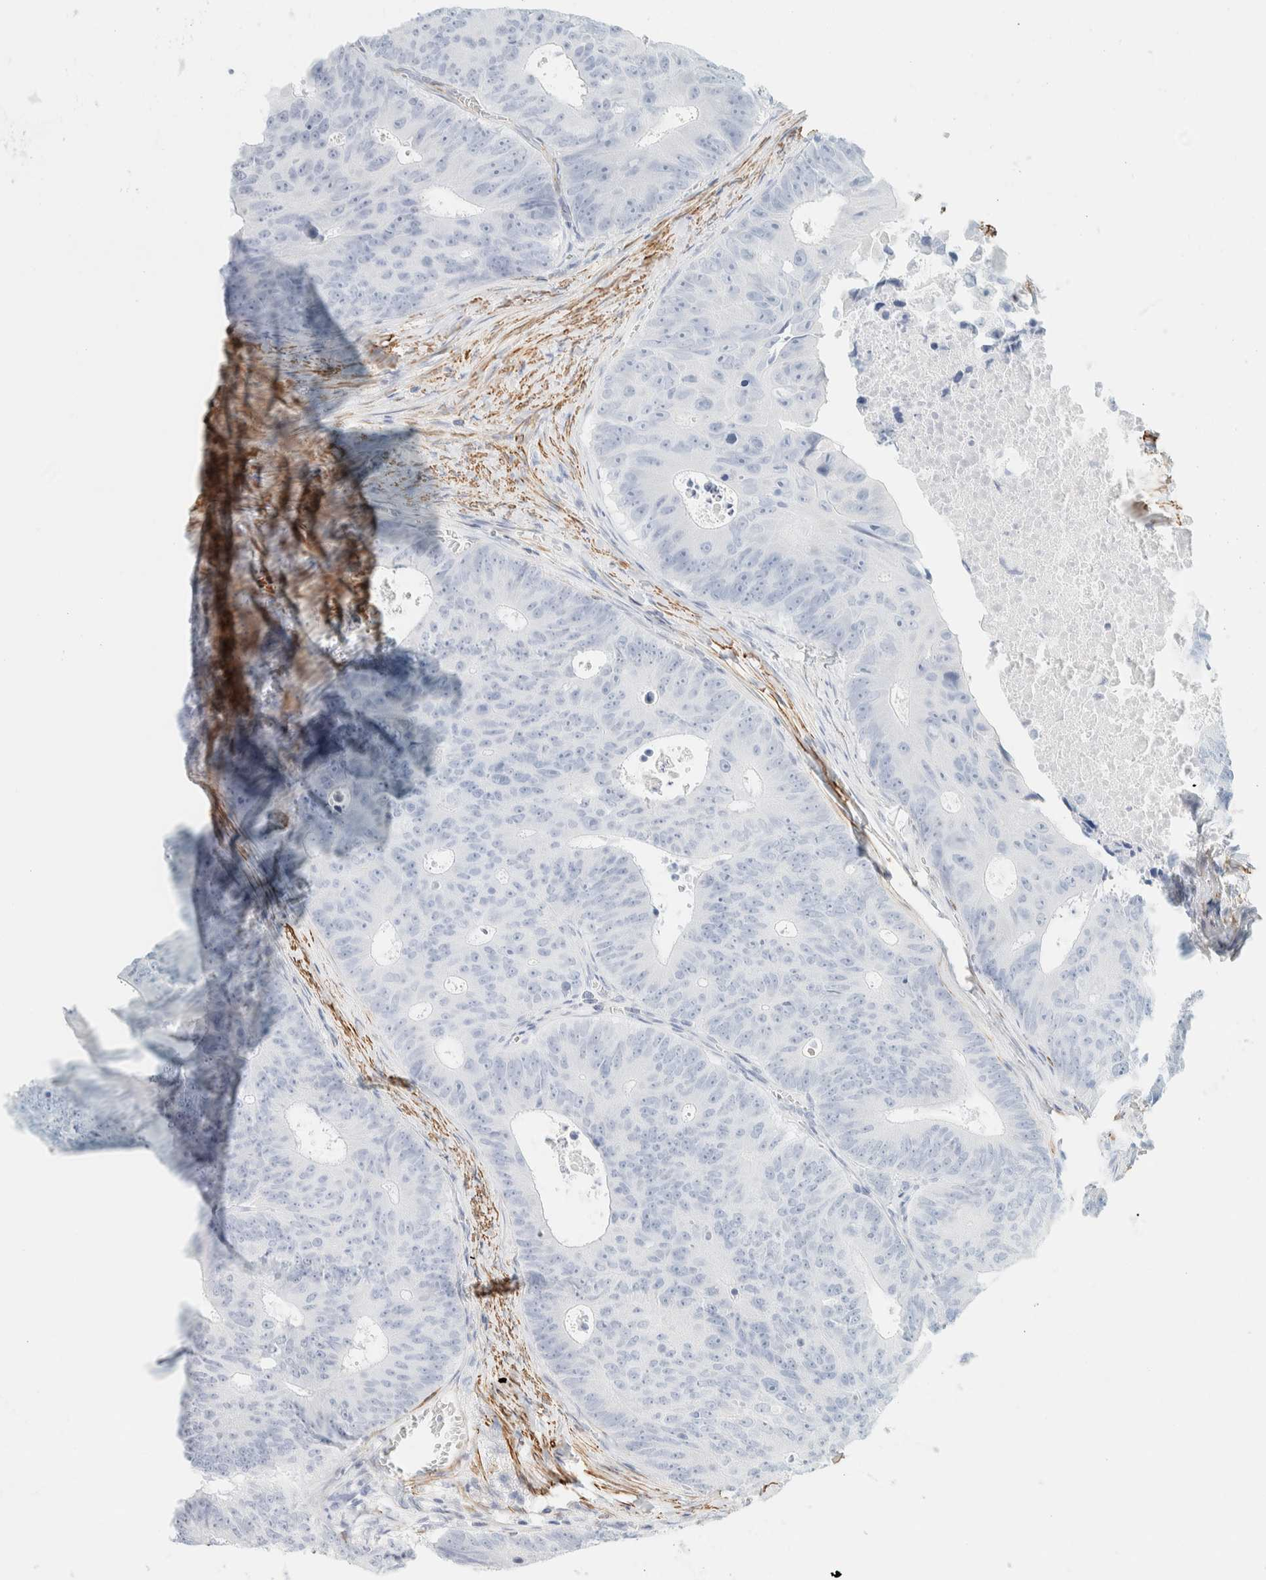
{"staining": {"intensity": "negative", "quantity": "none", "location": "none"}, "tissue": "colorectal cancer", "cell_type": "Tumor cells", "image_type": "cancer", "snomed": [{"axis": "morphology", "description": "Adenocarcinoma, NOS"}, {"axis": "topography", "description": "Colon"}], "caption": "The photomicrograph shows no significant expression in tumor cells of colorectal cancer.", "gene": "AFMID", "patient": {"sex": "male", "age": 87}}